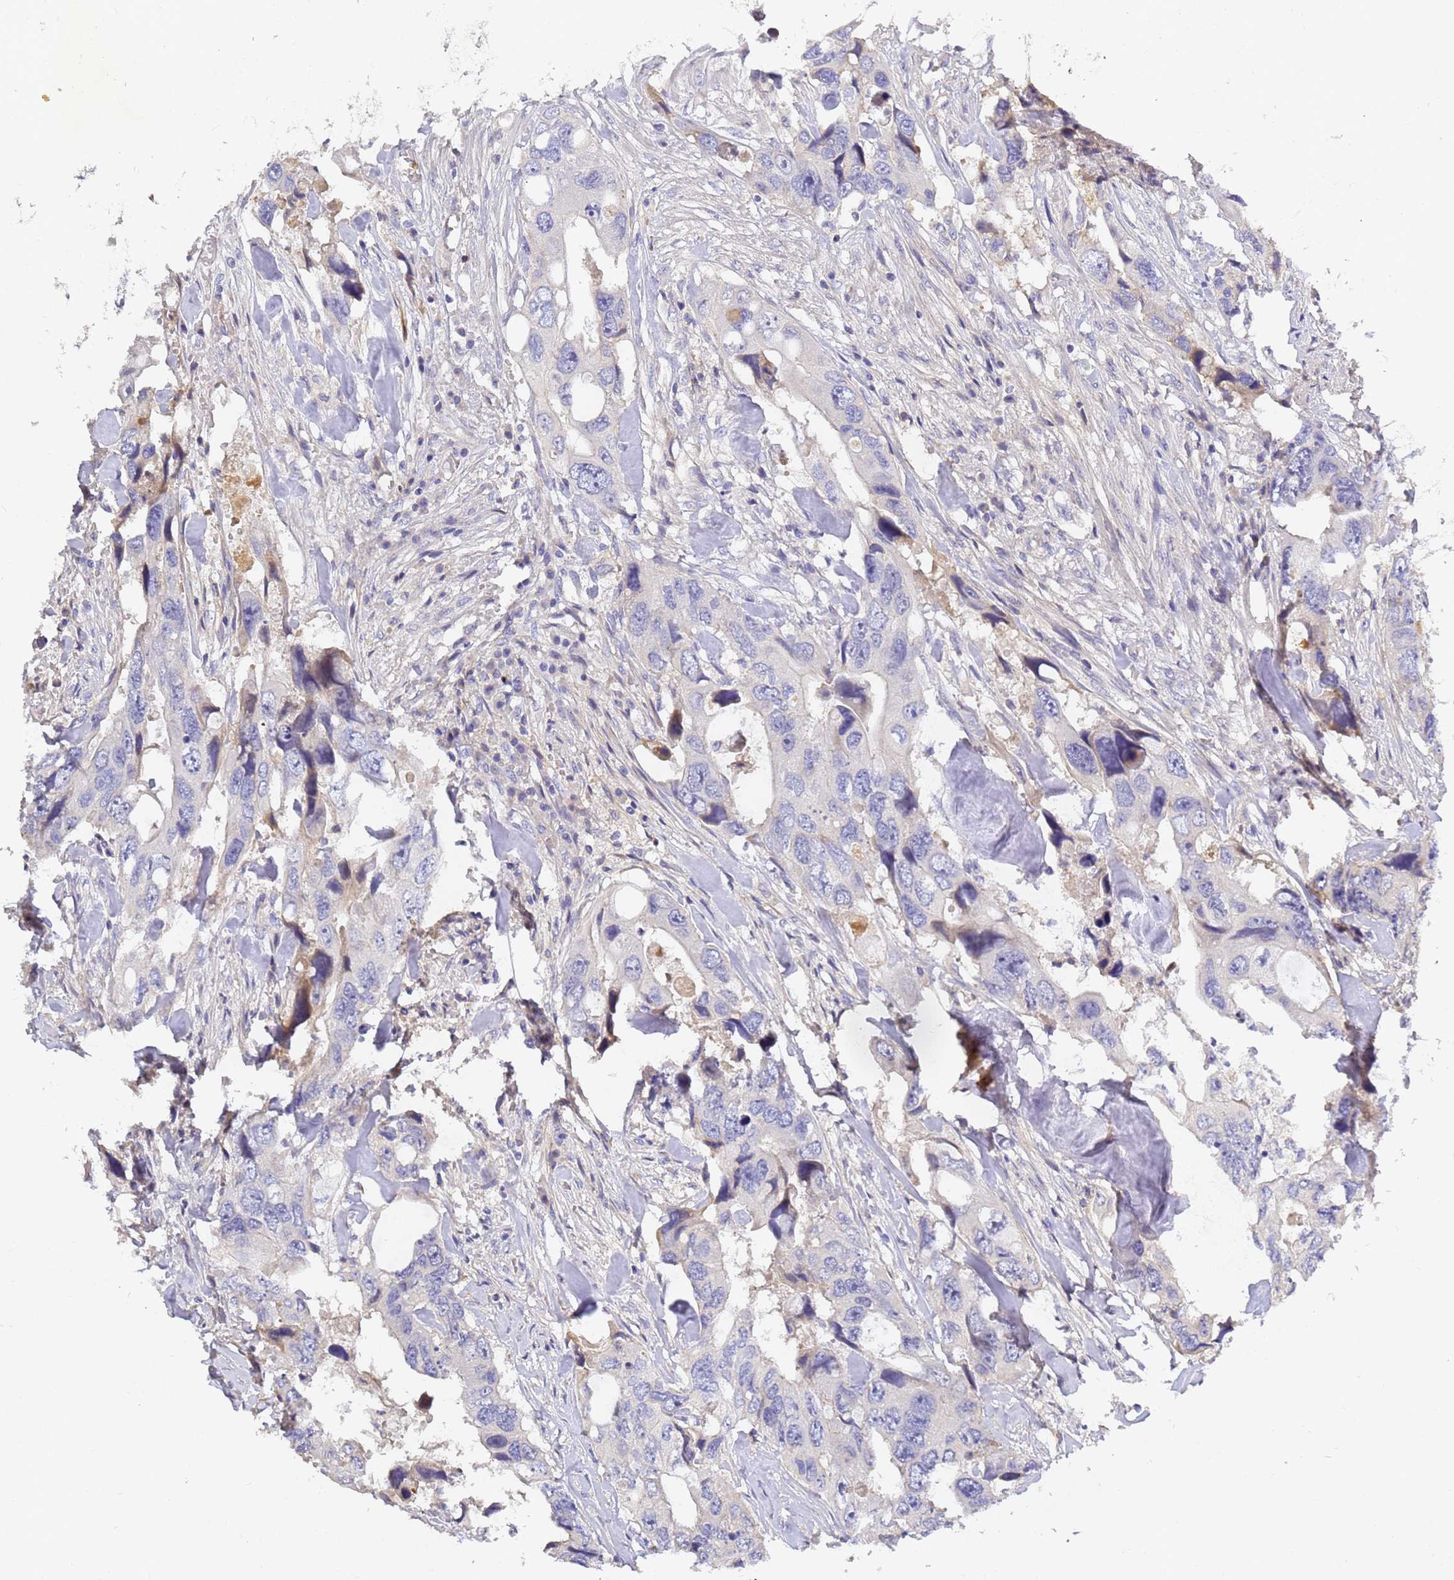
{"staining": {"intensity": "negative", "quantity": "none", "location": "none"}, "tissue": "colorectal cancer", "cell_type": "Tumor cells", "image_type": "cancer", "snomed": [{"axis": "morphology", "description": "Adenocarcinoma, NOS"}, {"axis": "topography", "description": "Rectum"}], "caption": "Micrograph shows no significant protein positivity in tumor cells of adenocarcinoma (colorectal).", "gene": "CFH", "patient": {"sex": "male", "age": 57}}